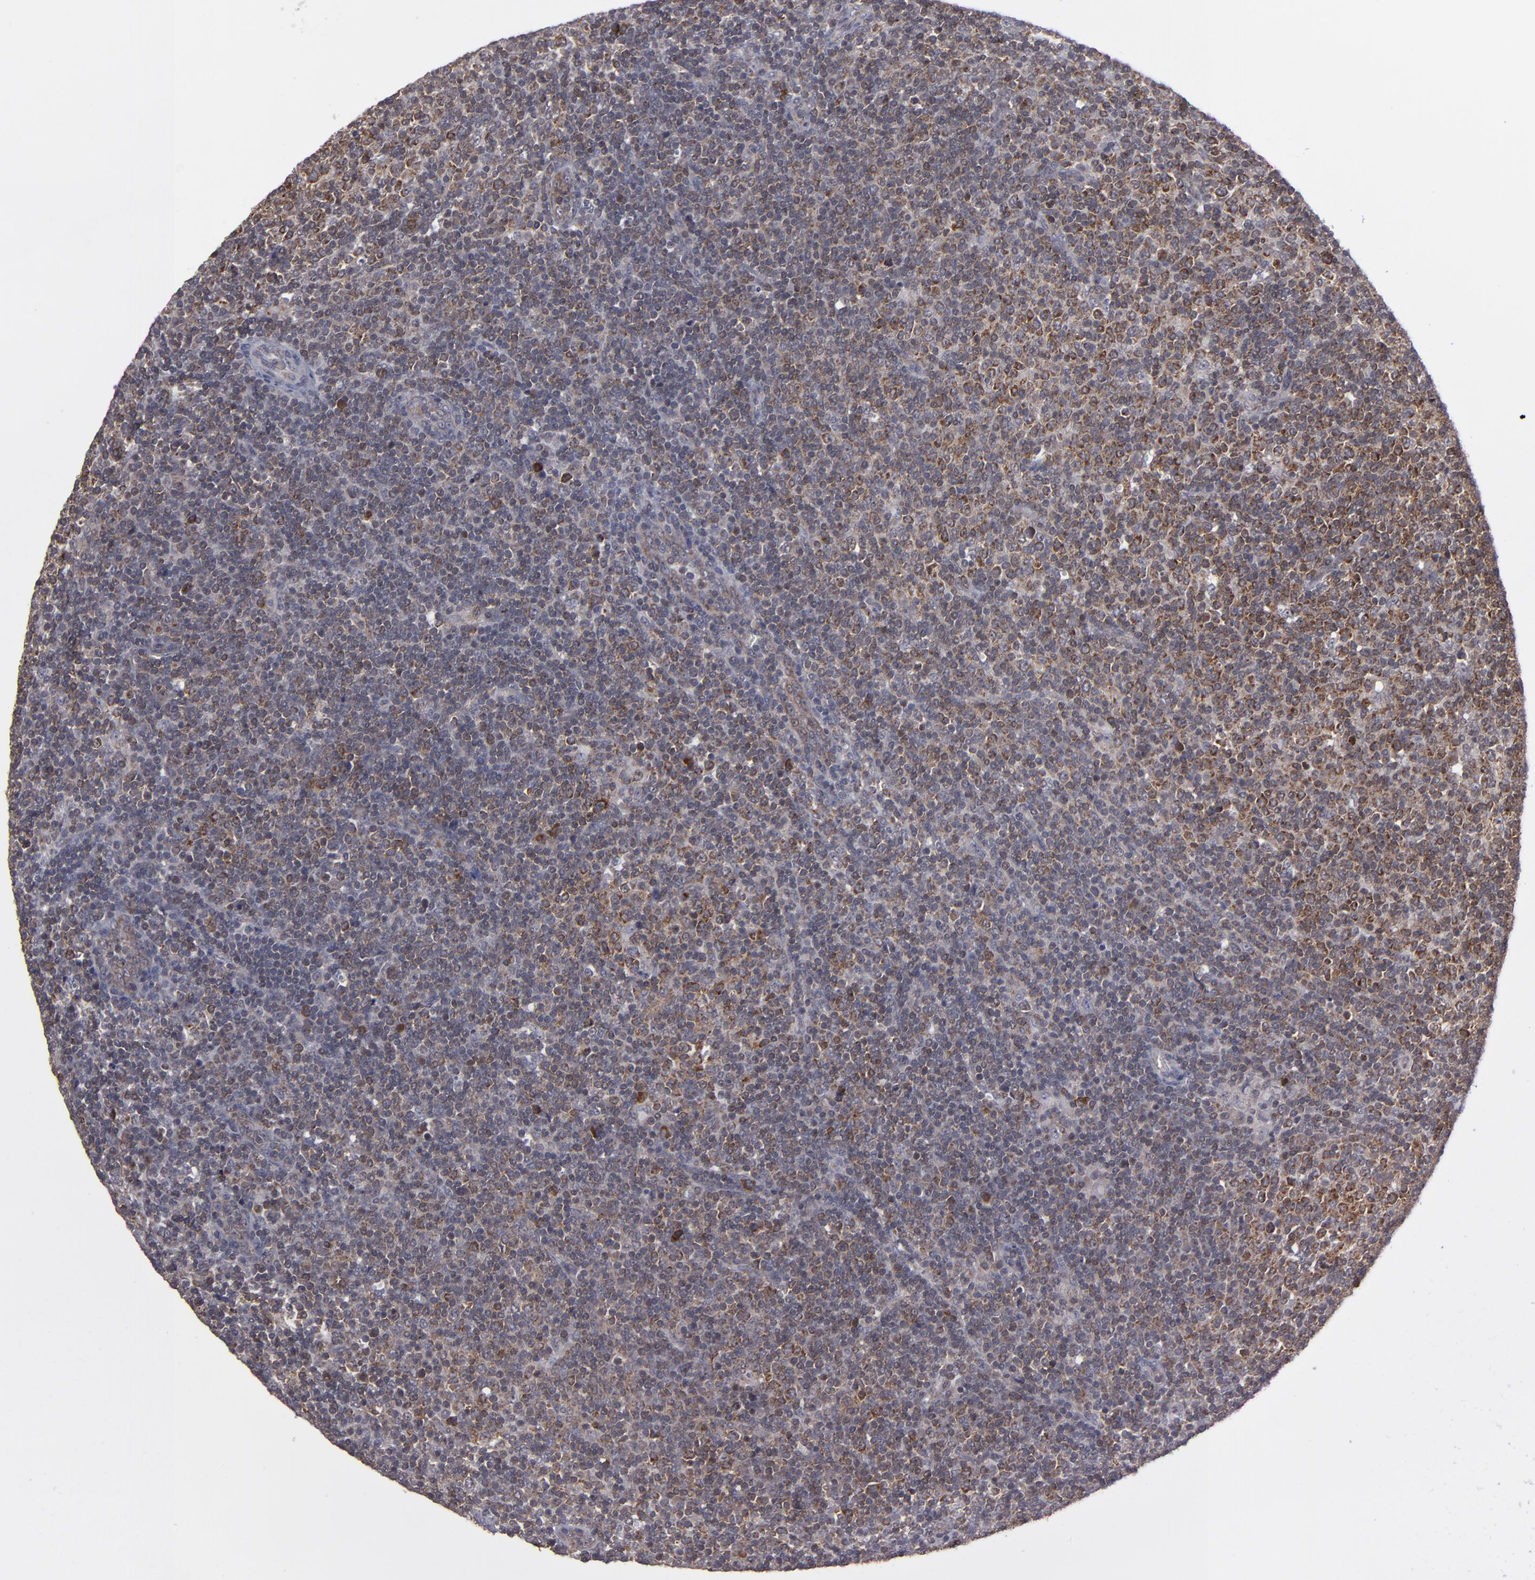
{"staining": {"intensity": "strong", "quantity": ">75%", "location": "cytoplasmic/membranous"}, "tissue": "lymphoma", "cell_type": "Tumor cells", "image_type": "cancer", "snomed": [{"axis": "morphology", "description": "Malignant lymphoma, non-Hodgkin's type, Low grade"}, {"axis": "topography", "description": "Lymph node"}], "caption": "Immunohistochemistry micrograph of neoplastic tissue: low-grade malignant lymphoma, non-Hodgkin's type stained using immunohistochemistry (IHC) demonstrates high levels of strong protein expression localized specifically in the cytoplasmic/membranous of tumor cells, appearing as a cytoplasmic/membranous brown color.", "gene": "GLCCI1", "patient": {"sex": "male", "age": 70}}